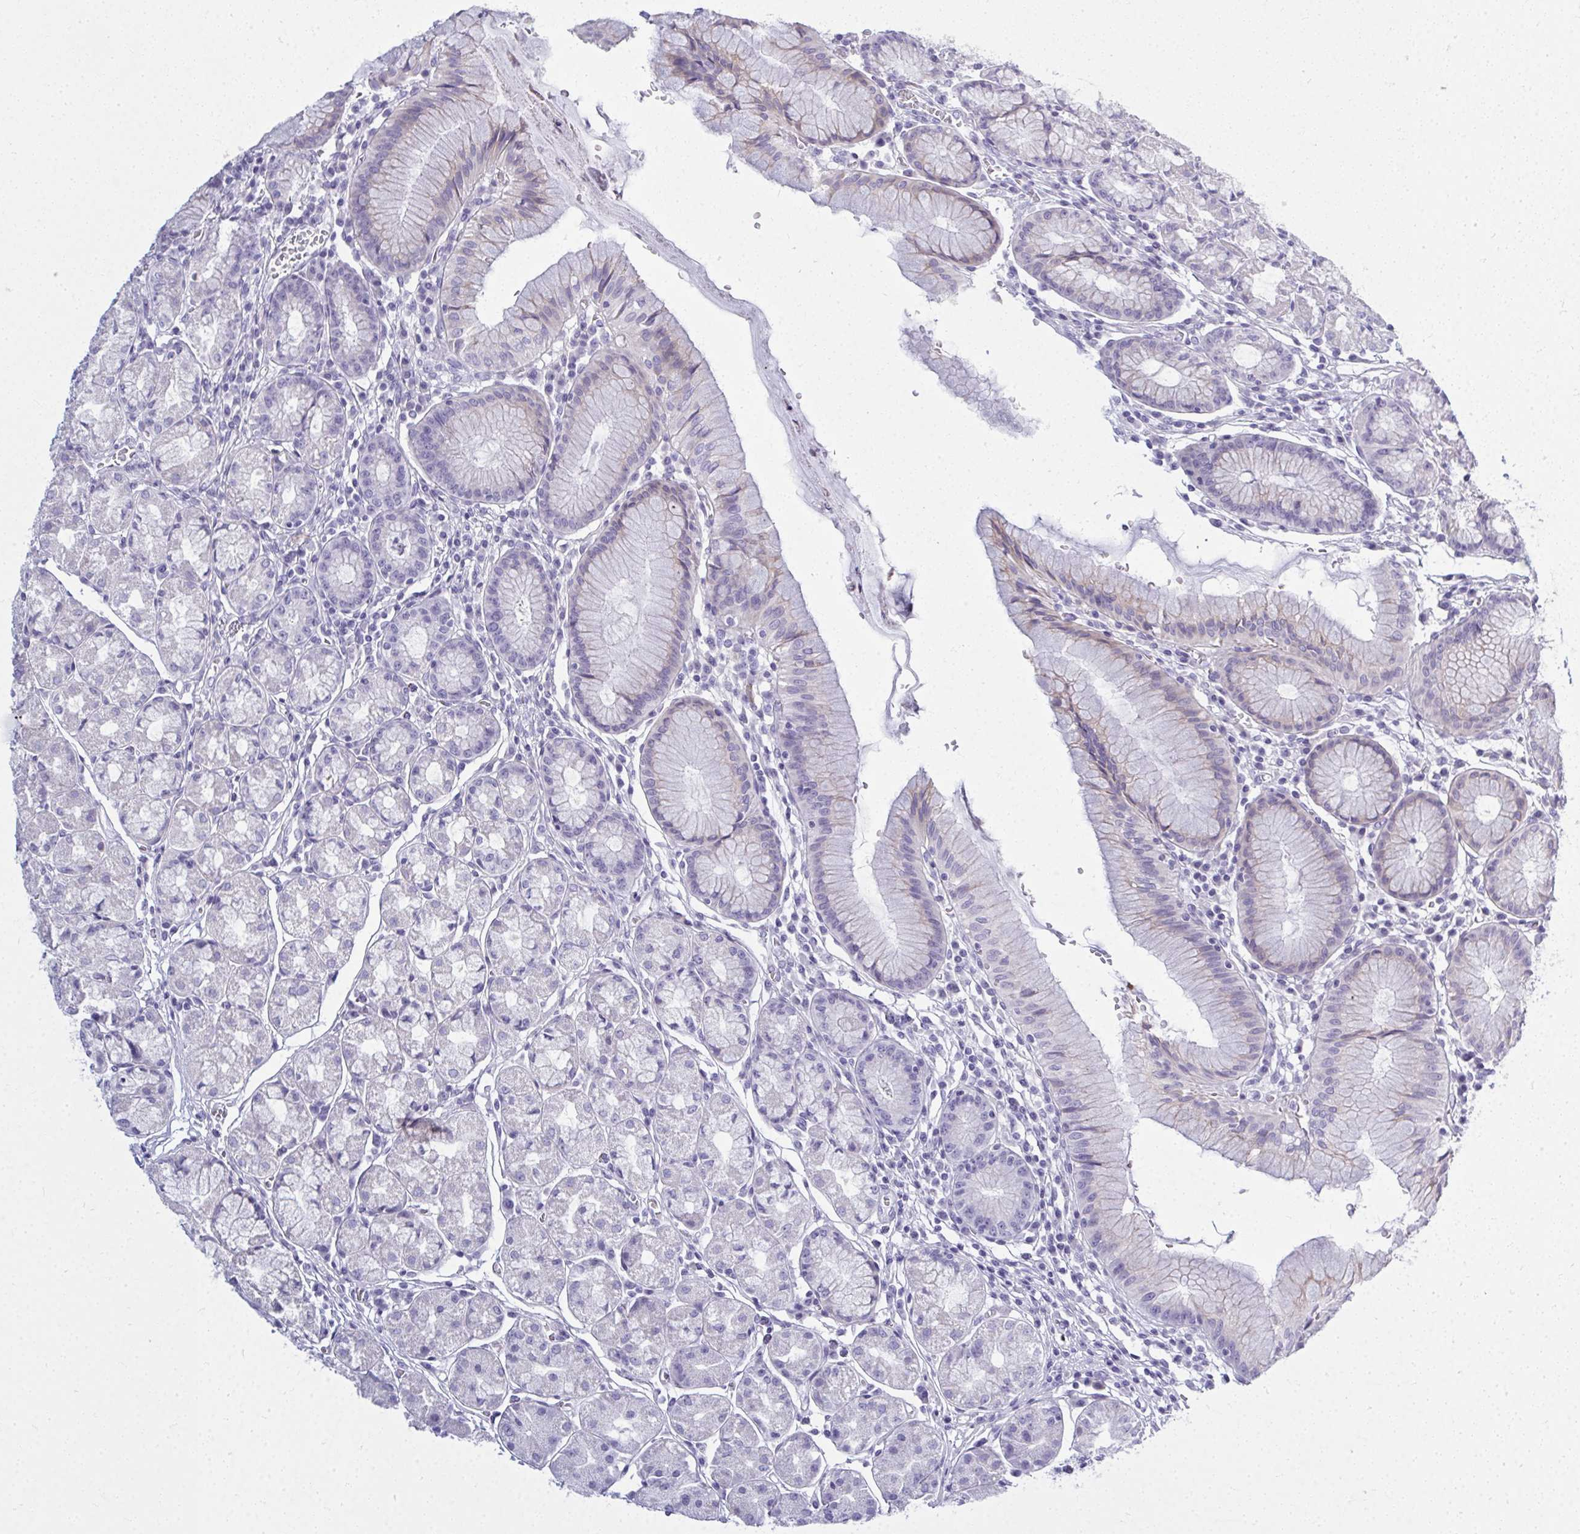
{"staining": {"intensity": "weak", "quantity": "<25%", "location": "cytoplasmic/membranous"}, "tissue": "stomach", "cell_type": "Glandular cells", "image_type": "normal", "snomed": [{"axis": "morphology", "description": "Normal tissue, NOS"}, {"axis": "topography", "description": "Stomach"}], "caption": "Immunohistochemistry (IHC) photomicrograph of benign stomach: stomach stained with DAB shows no significant protein staining in glandular cells.", "gene": "QDPR", "patient": {"sex": "male", "age": 55}}